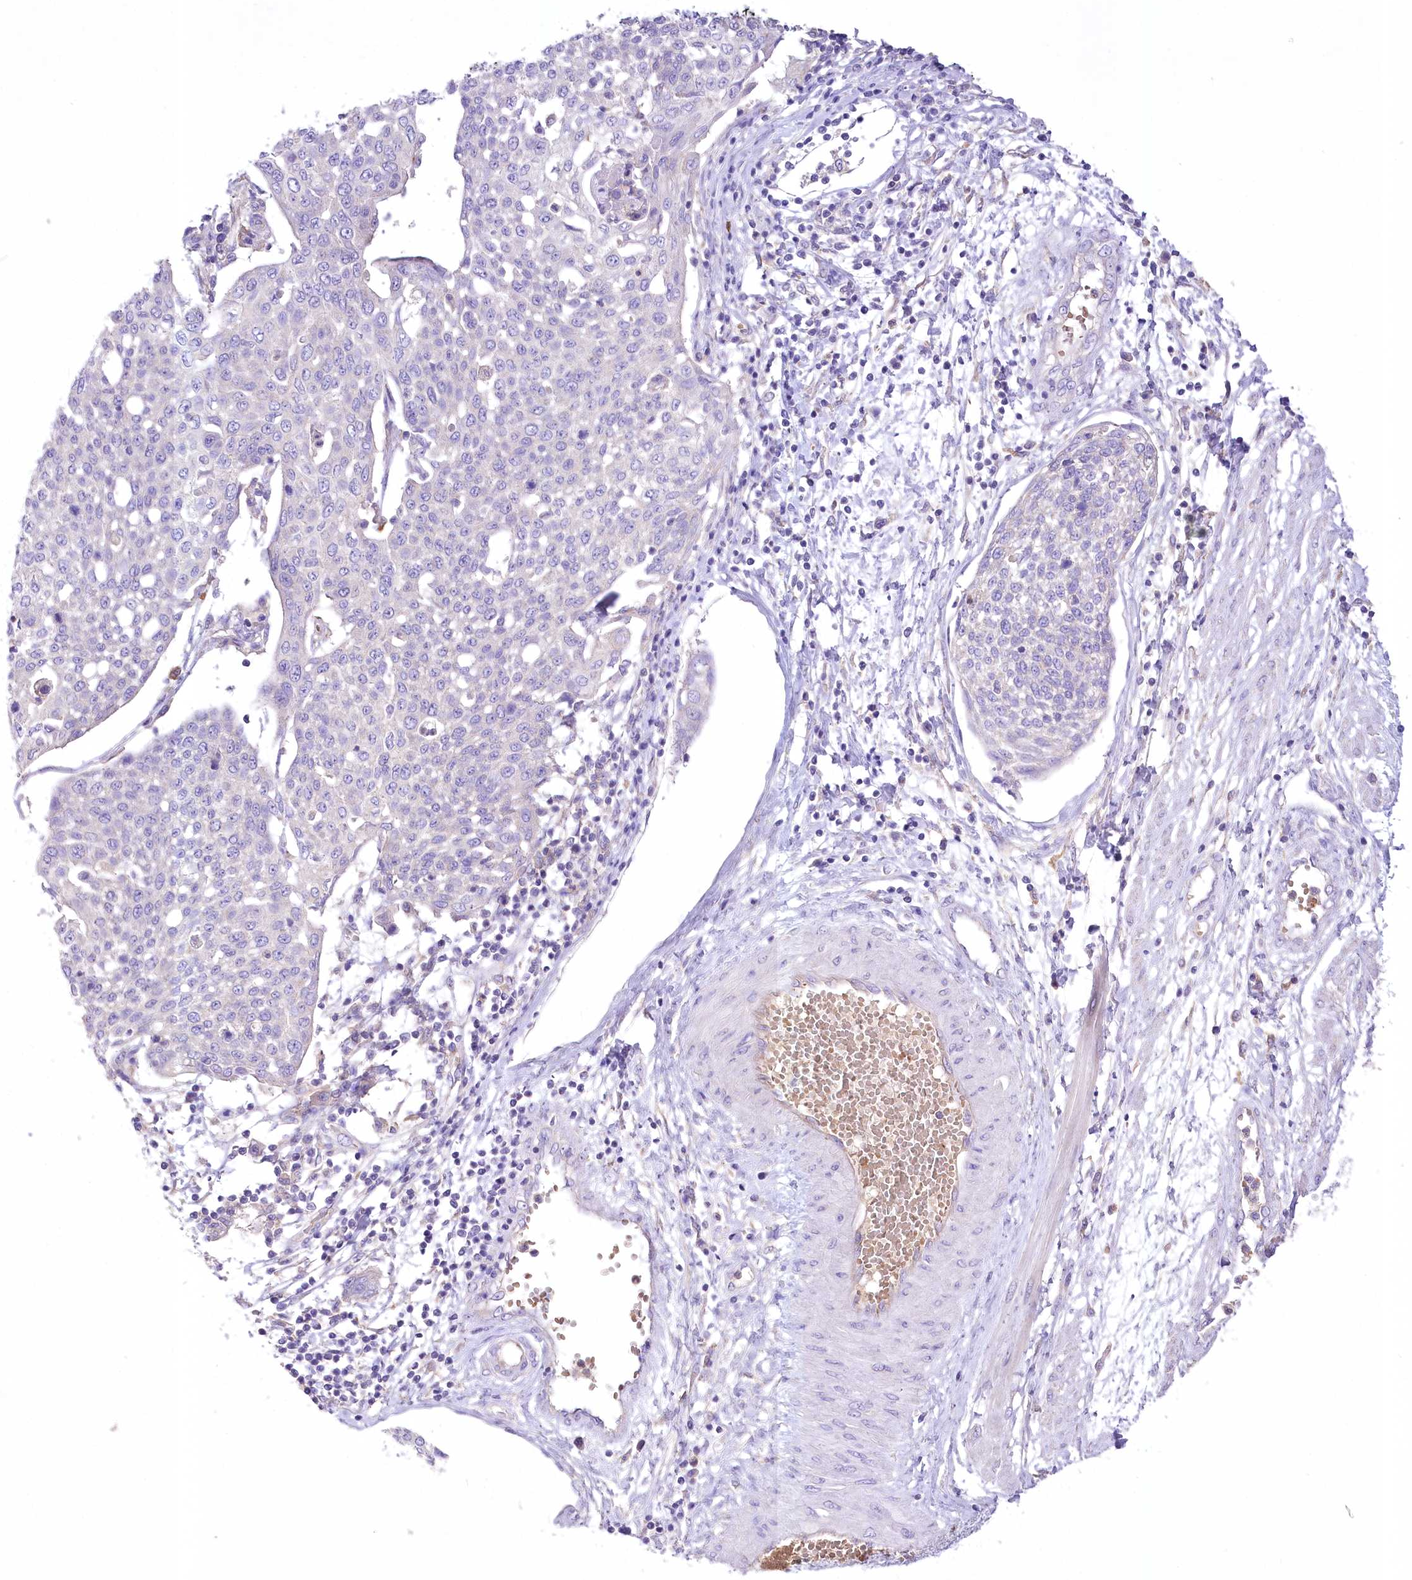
{"staining": {"intensity": "negative", "quantity": "none", "location": "none"}, "tissue": "cervical cancer", "cell_type": "Tumor cells", "image_type": "cancer", "snomed": [{"axis": "morphology", "description": "Squamous cell carcinoma, NOS"}, {"axis": "topography", "description": "Cervix"}], "caption": "IHC photomicrograph of cervical cancer stained for a protein (brown), which reveals no staining in tumor cells. Nuclei are stained in blue.", "gene": "PRSS53", "patient": {"sex": "female", "age": 34}}